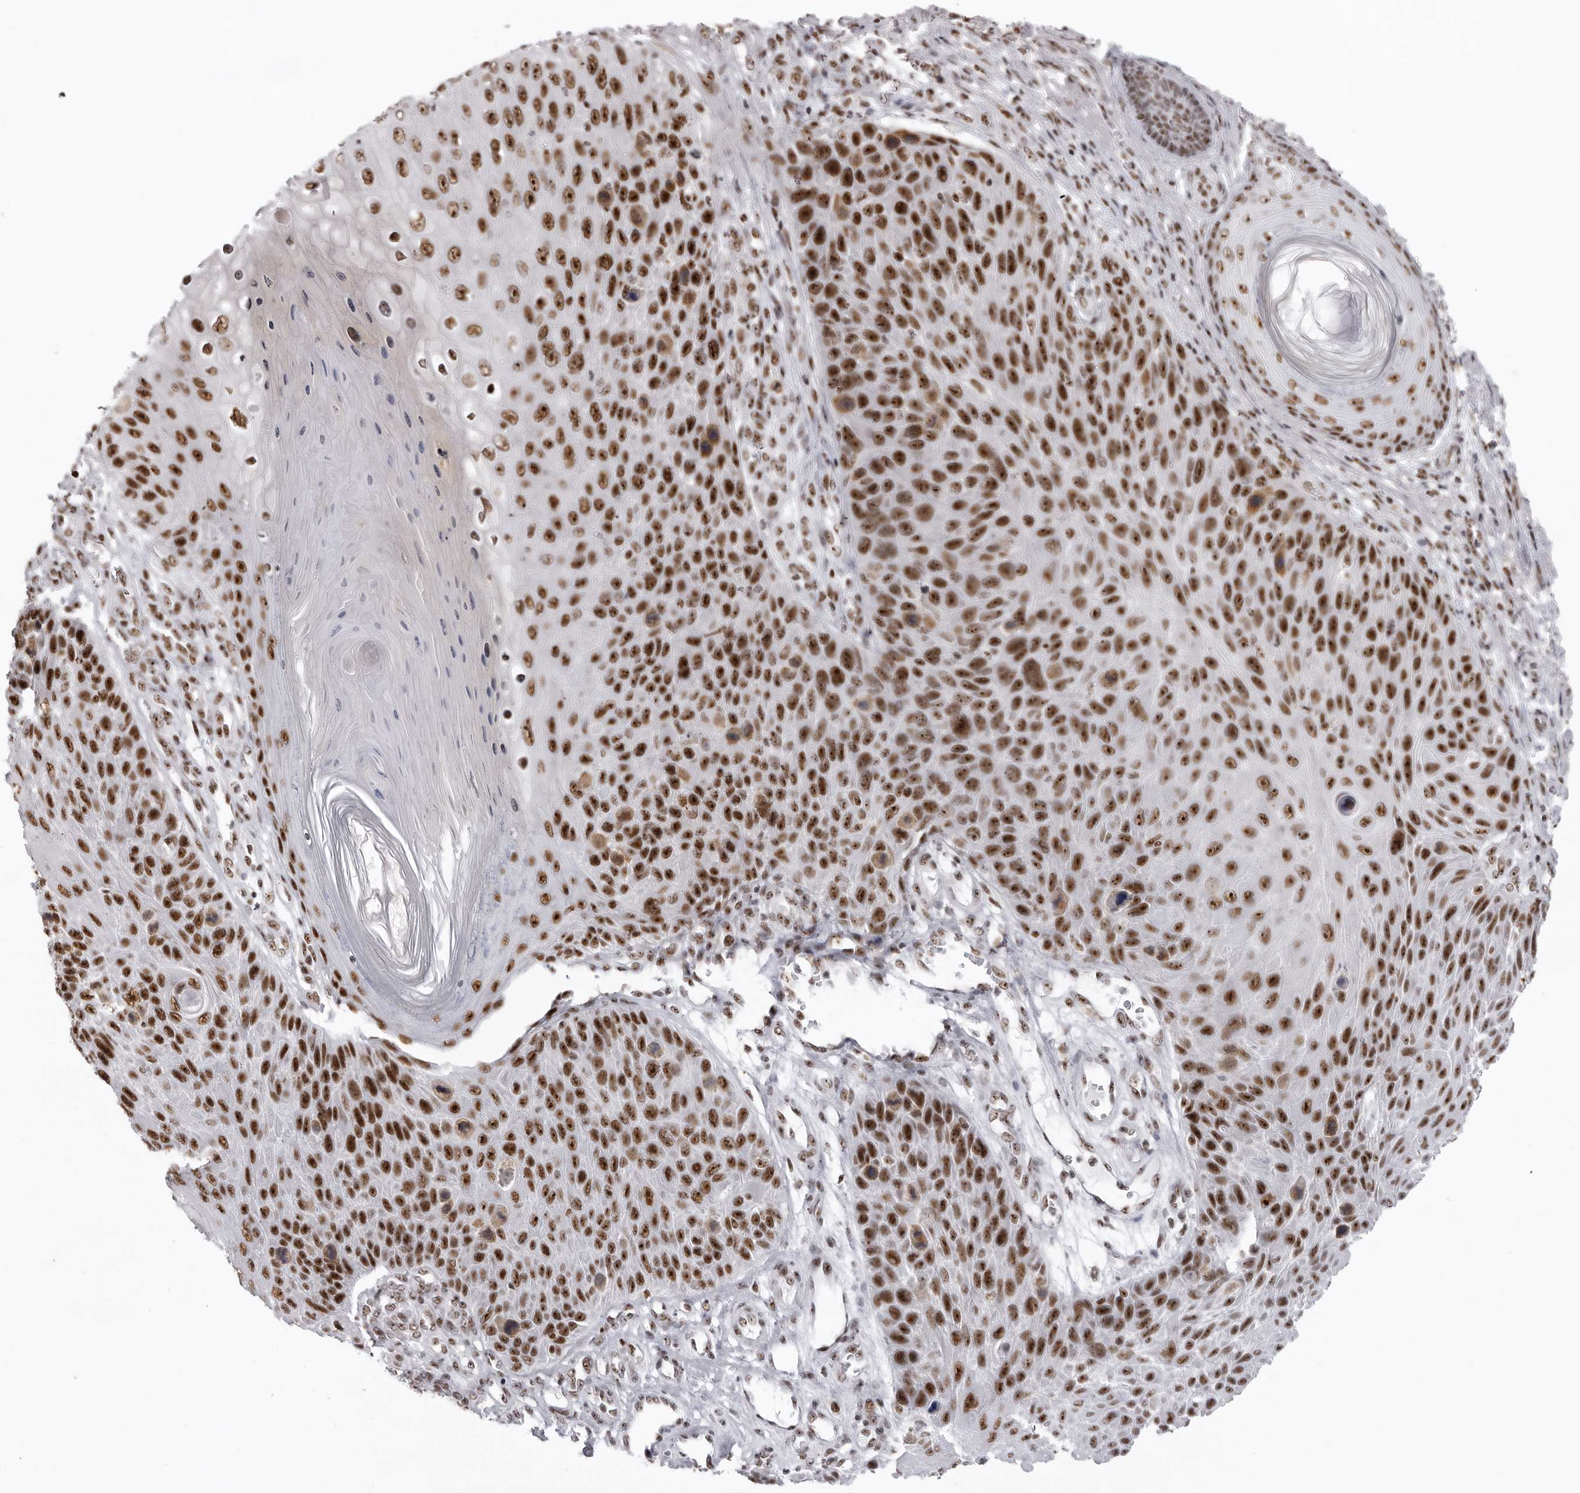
{"staining": {"intensity": "strong", "quantity": ">75%", "location": "nuclear"}, "tissue": "skin cancer", "cell_type": "Tumor cells", "image_type": "cancer", "snomed": [{"axis": "morphology", "description": "Squamous cell carcinoma, NOS"}, {"axis": "topography", "description": "Skin"}], "caption": "Protein staining exhibits strong nuclear expression in about >75% of tumor cells in squamous cell carcinoma (skin).", "gene": "DHX9", "patient": {"sex": "female", "age": 88}}